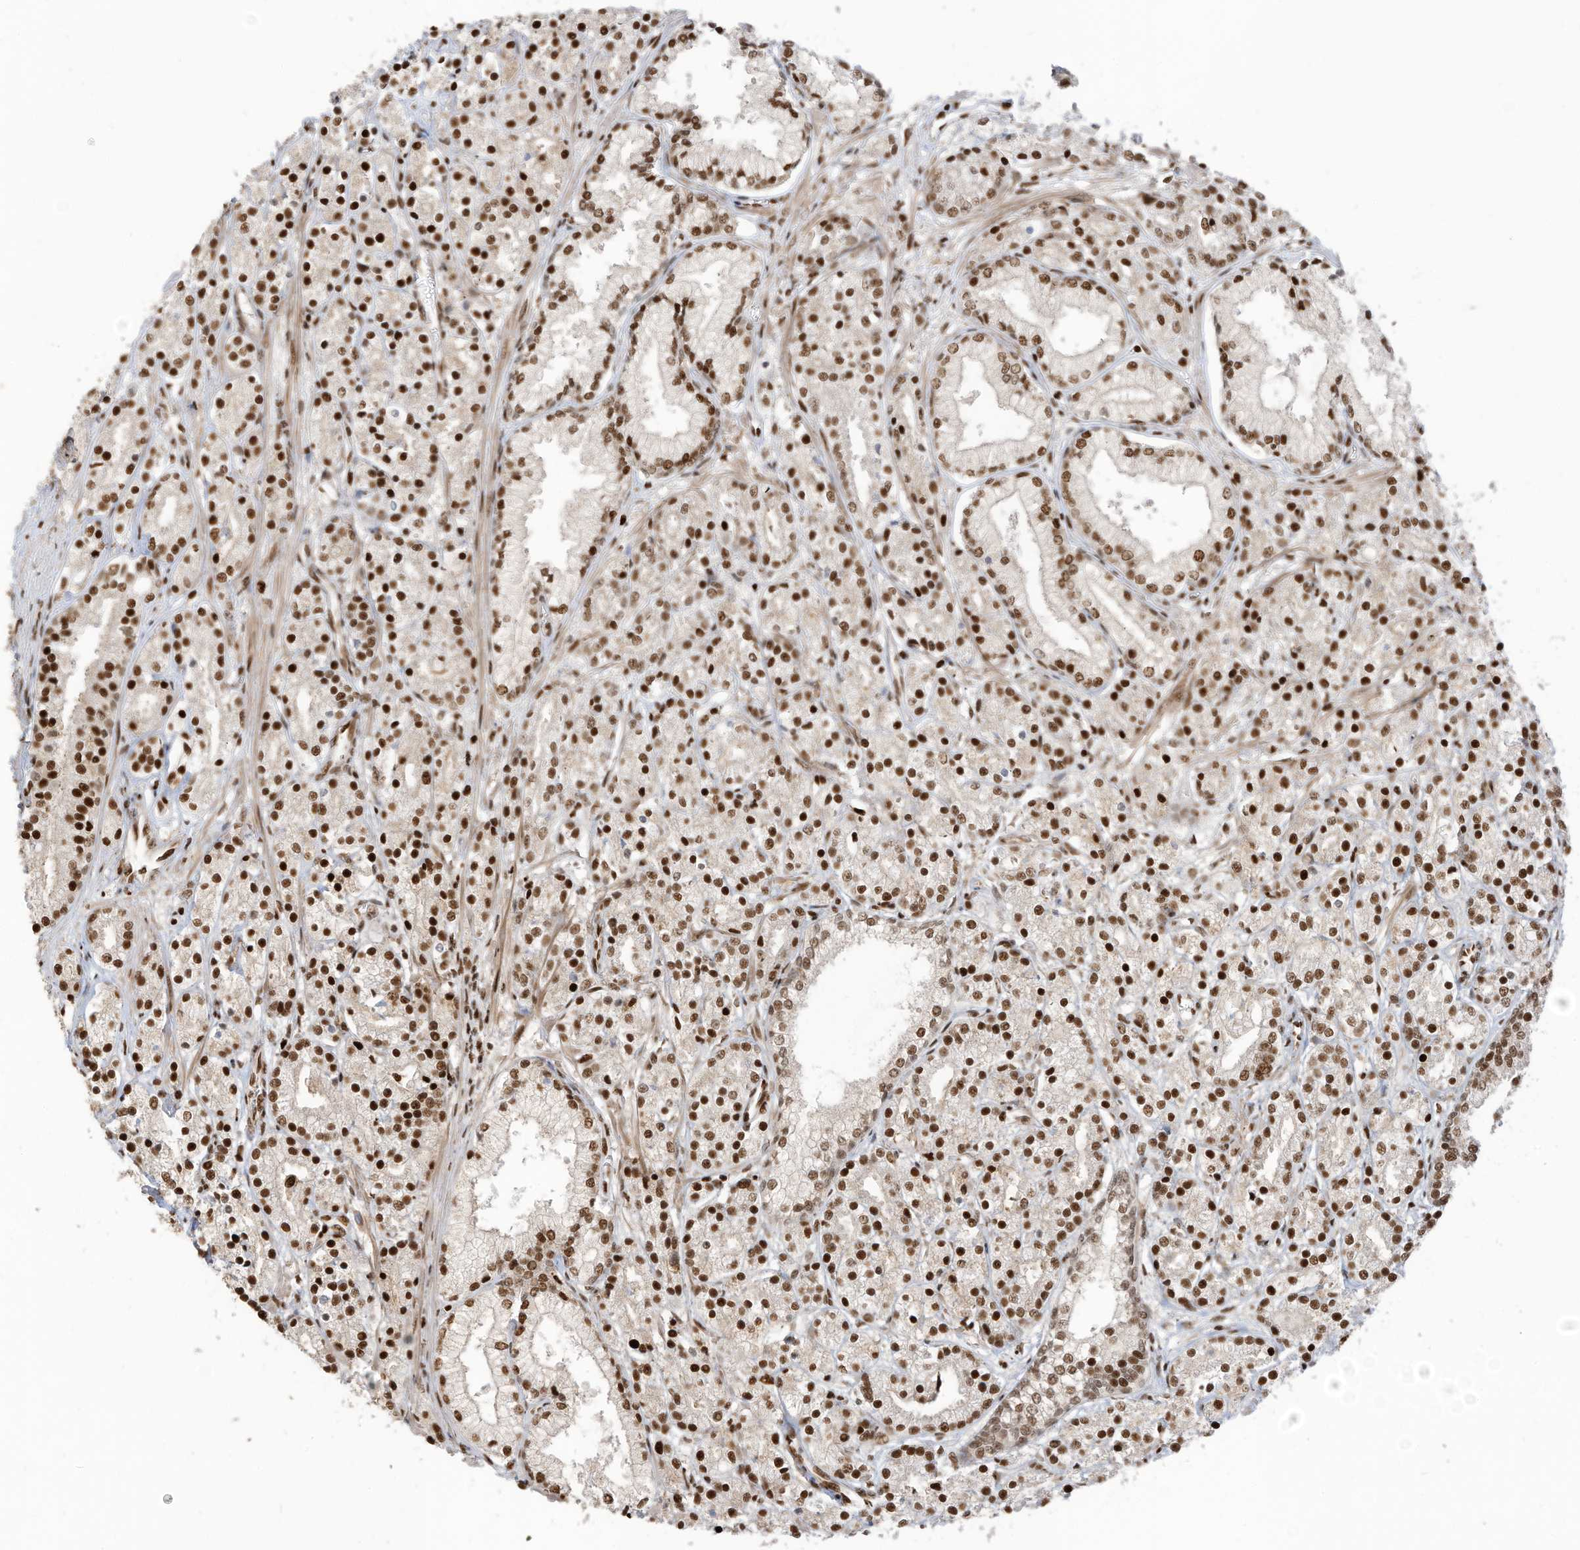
{"staining": {"intensity": "strong", "quantity": ">75%", "location": "nuclear"}, "tissue": "prostate cancer", "cell_type": "Tumor cells", "image_type": "cancer", "snomed": [{"axis": "morphology", "description": "Adenocarcinoma, High grade"}, {"axis": "topography", "description": "Prostate"}], "caption": "Immunohistochemistry (IHC) (DAB (3,3'-diaminobenzidine)) staining of prostate cancer shows strong nuclear protein staining in about >75% of tumor cells. (brown staining indicates protein expression, while blue staining denotes nuclei).", "gene": "SAMD15", "patient": {"sex": "male", "age": 69}}